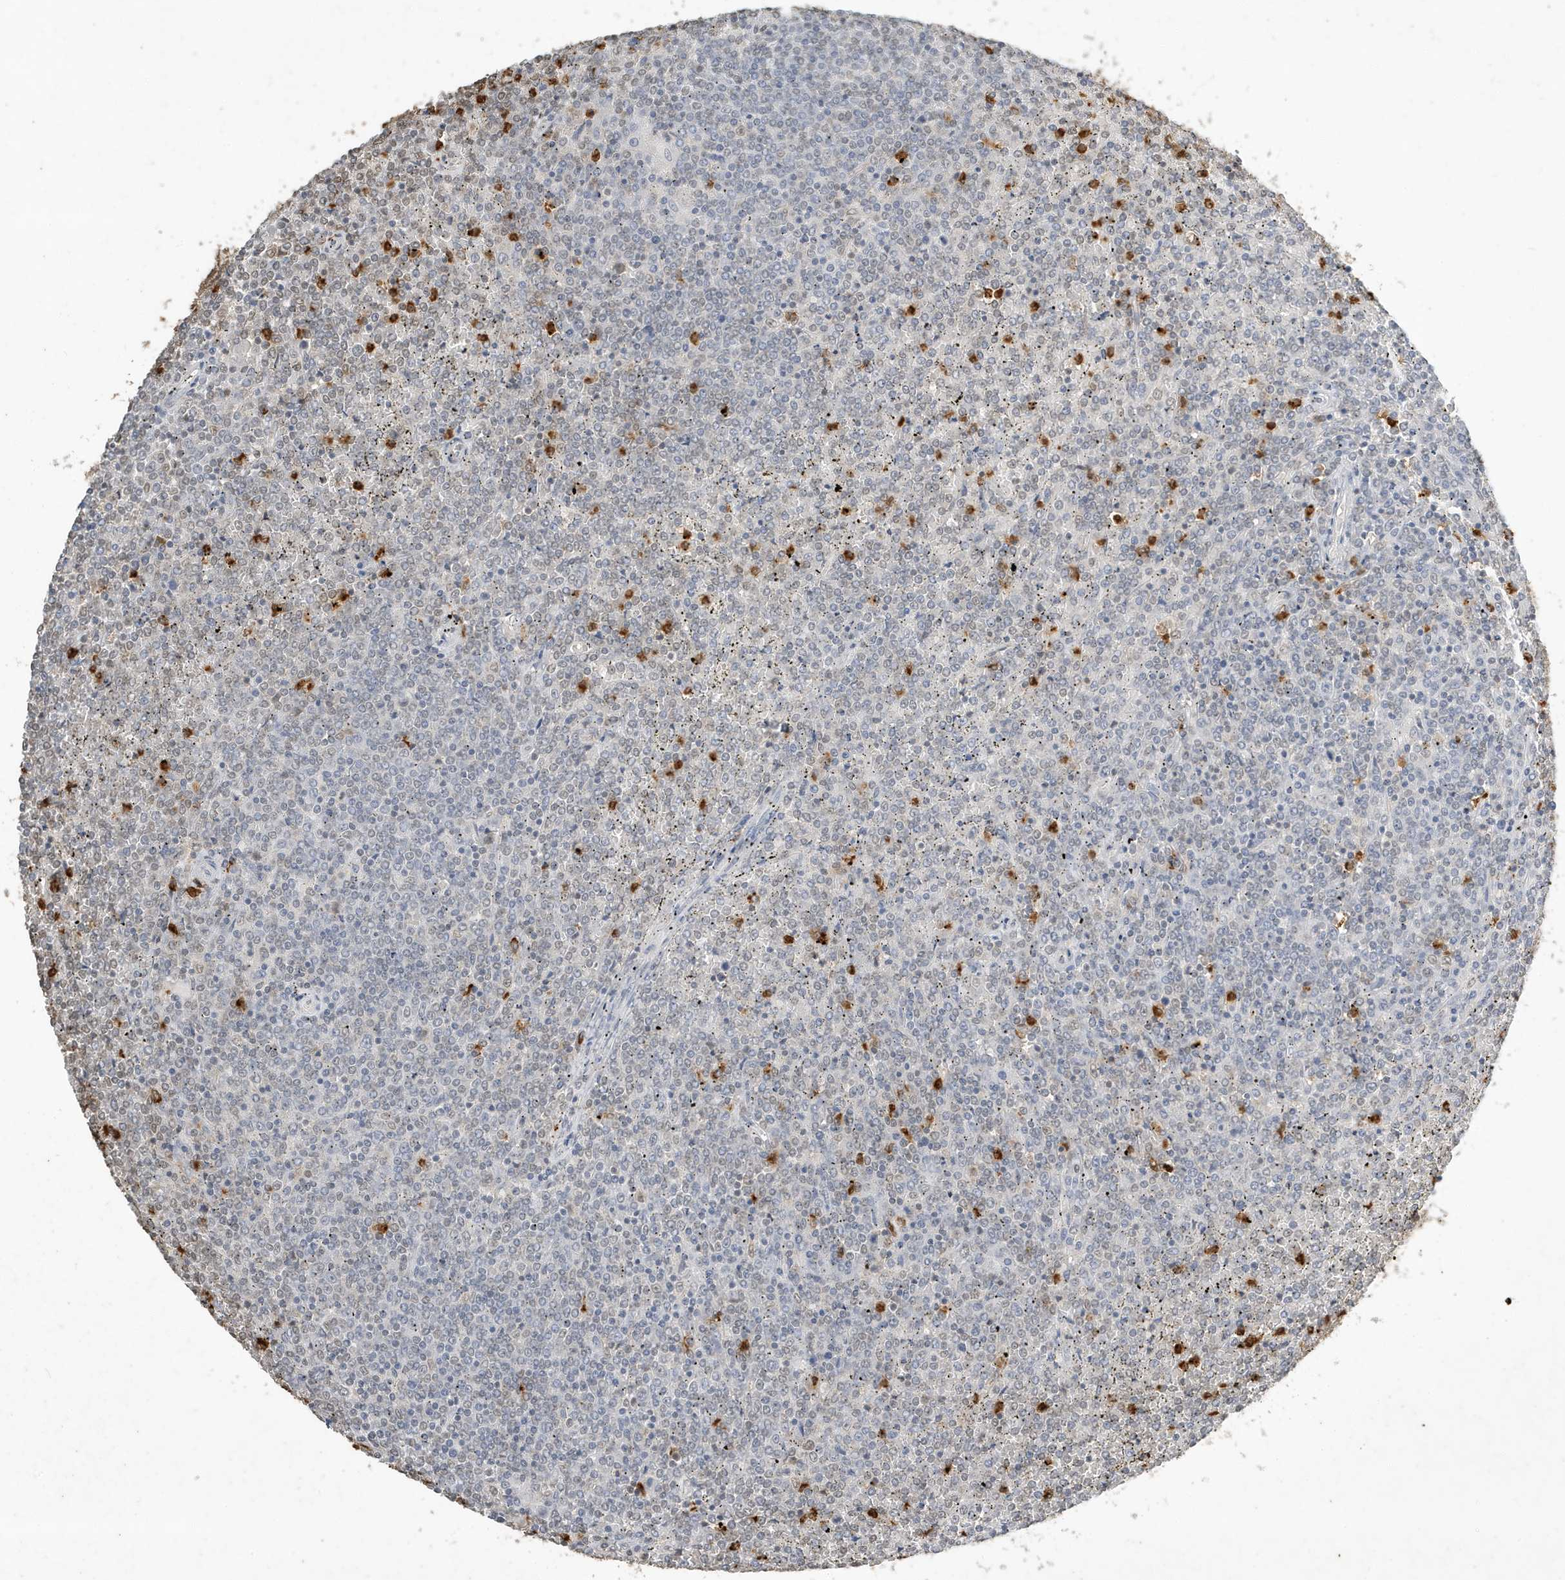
{"staining": {"intensity": "negative", "quantity": "none", "location": "none"}, "tissue": "lymphoma", "cell_type": "Tumor cells", "image_type": "cancer", "snomed": [{"axis": "morphology", "description": "Malignant lymphoma, non-Hodgkin's type, Low grade"}, {"axis": "topography", "description": "Spleen"}], "caption": "DAB (3,3'-diaminobenzidine) immunohistochemical staining of lymphoma exhibits no significant positivity in tumor cells.", "gene": "DEFA1", "patient": {"sex": "female", "age": 19}}